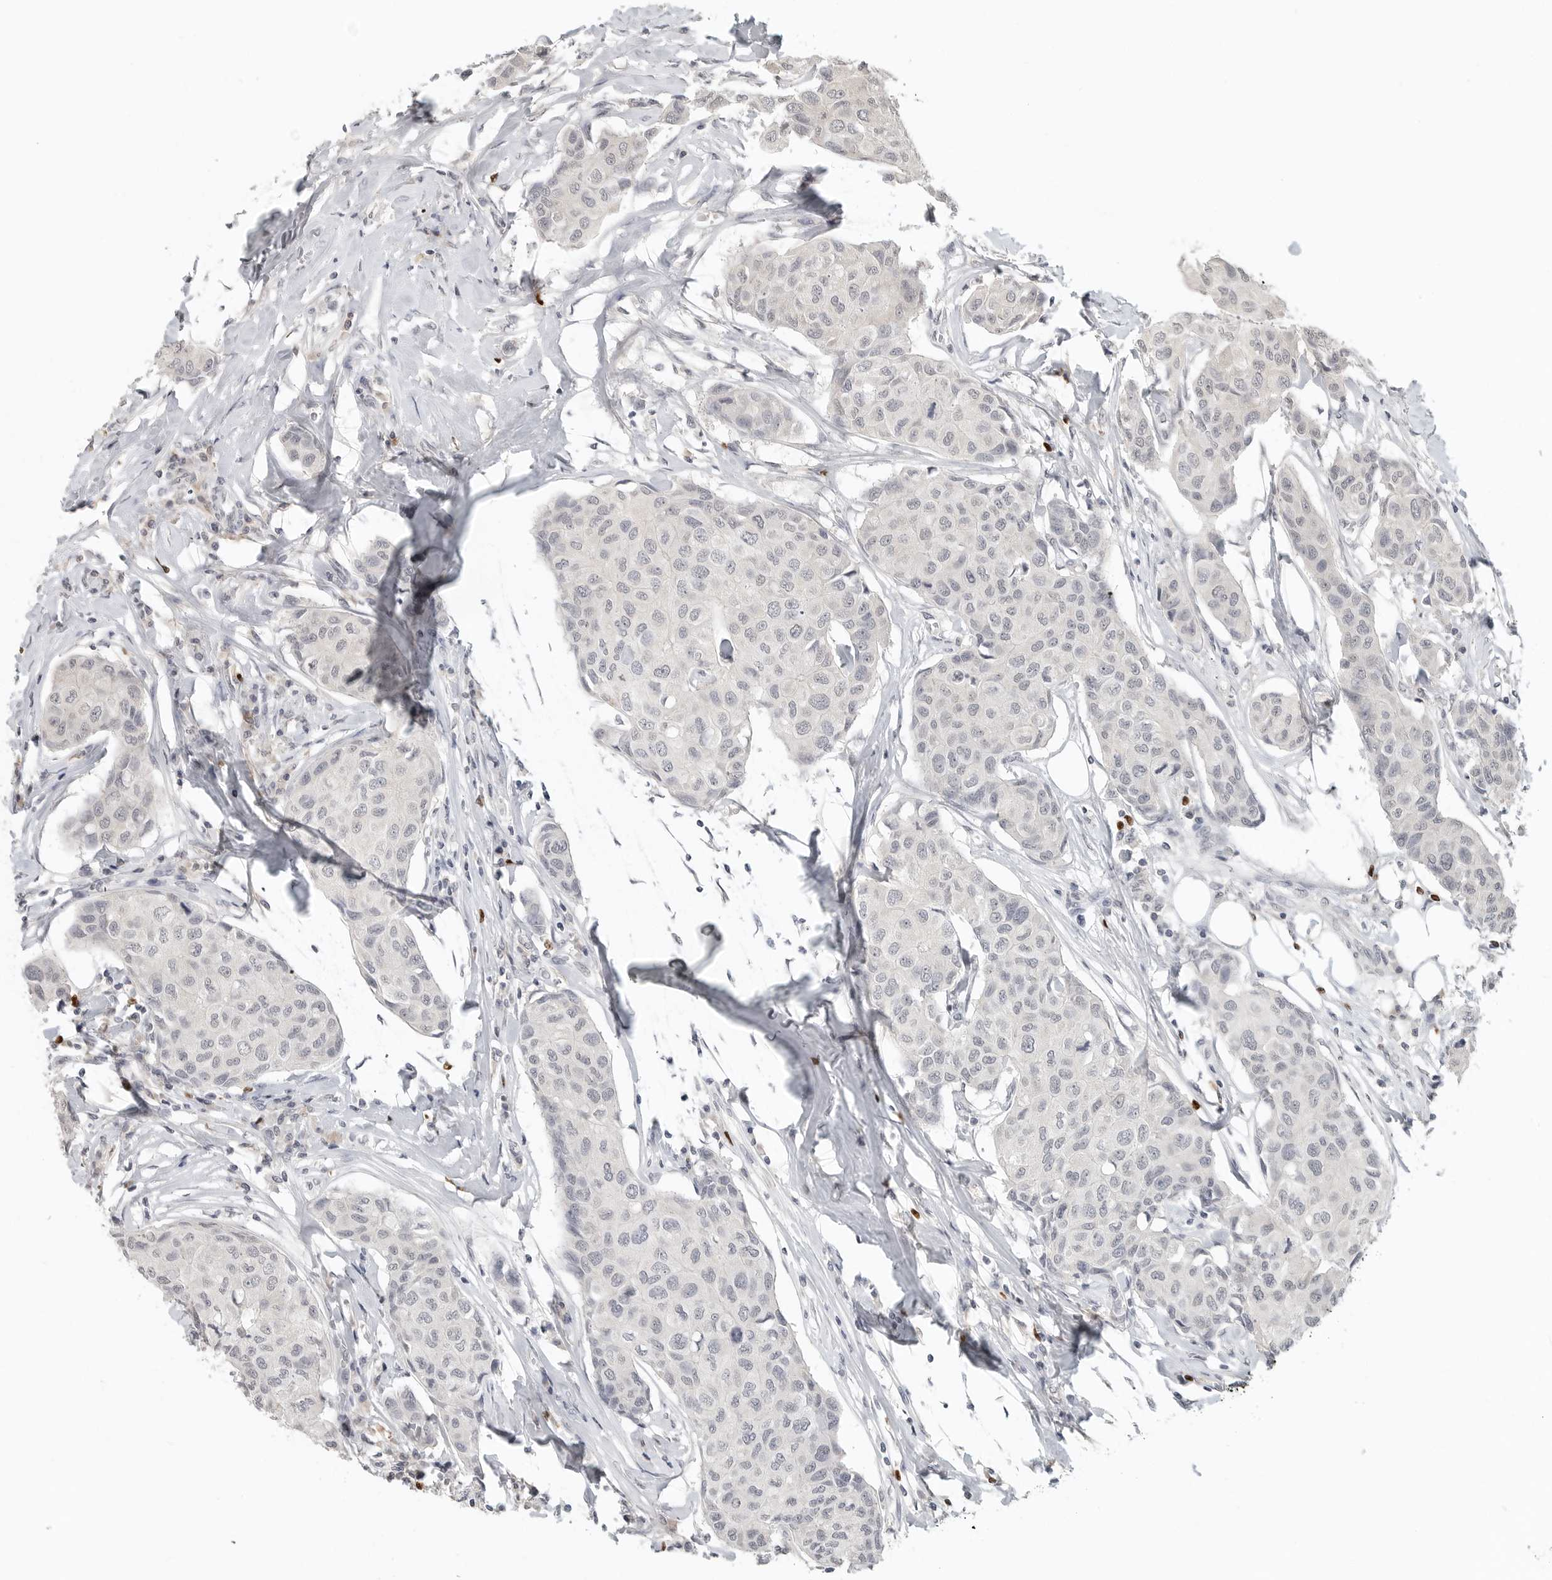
{"staining": {"intensity": "negative", "quantity": "none", "location": "none"}, "tissue": "breast cancer", "cell_type": "Tumor cells", "image_type": "cancer", "snomed": [{"axis": "morphology", "description": "Duct carcinoma"}, {"axis": "topography", "description": "Breast"}], "caption": "Image shows no significant protein staining in tumor cells of breast cancer (intraductal carcinoma).", "gene": "FOXP3", "patient": {"sex": "female", "age": 80}}